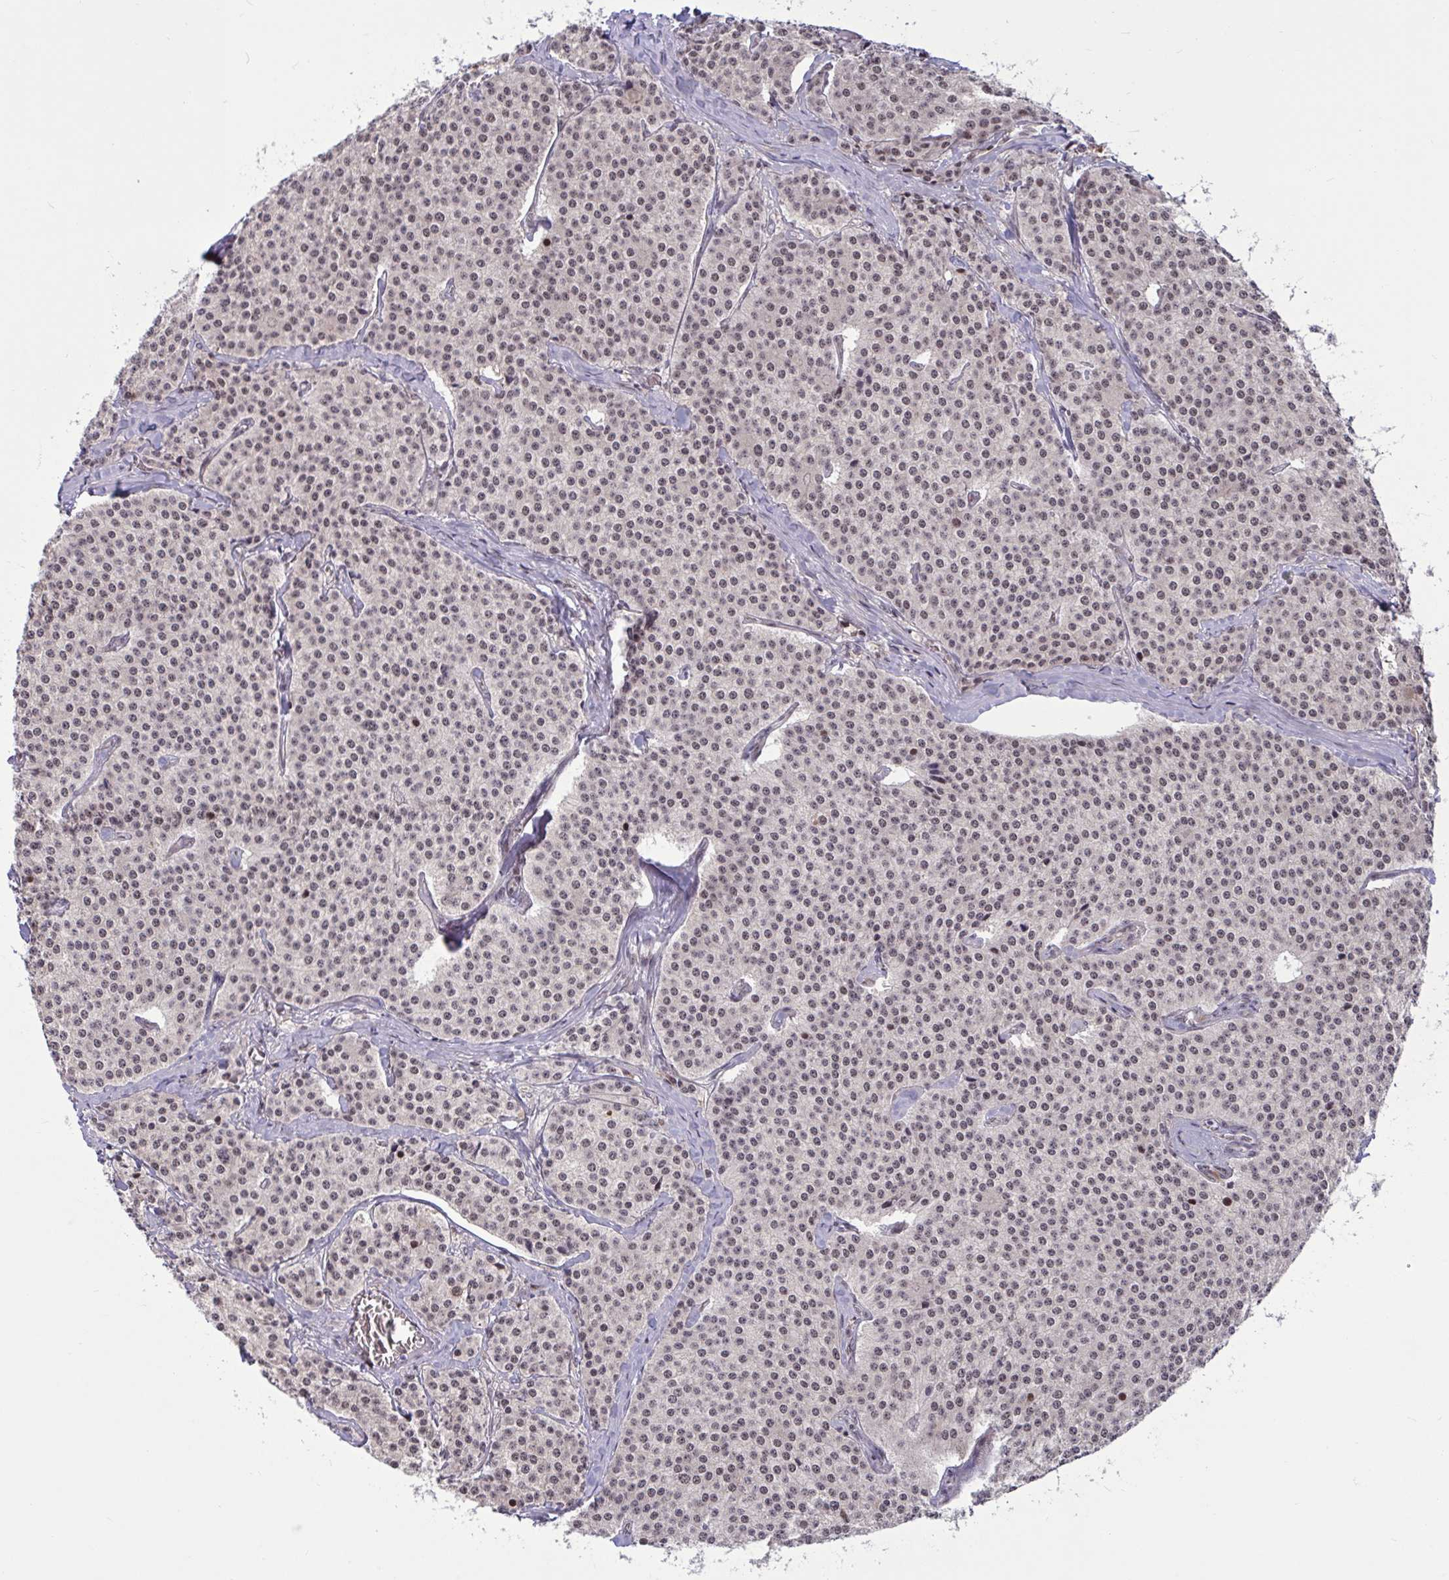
{"staining": {"intensity": "moderate", "quantity": ">75%", "location": "nuclear"}, "tissue": "carcinoid", "cell_type": "Tumor cells", "image_type": "cancer", "snomed": [{"axis": "morphology", "description": "Carcinoid, malignant, NOS"}, {"axis": "topography", "description": "Small intestine"}], "caption": "Protein expression analysis of human carcinoid (malignant) reveals moderate nuclear staining in about >75% of tumor cells.", "gene": "RBL1", "patient": {"sex": "female", "age": 64}}